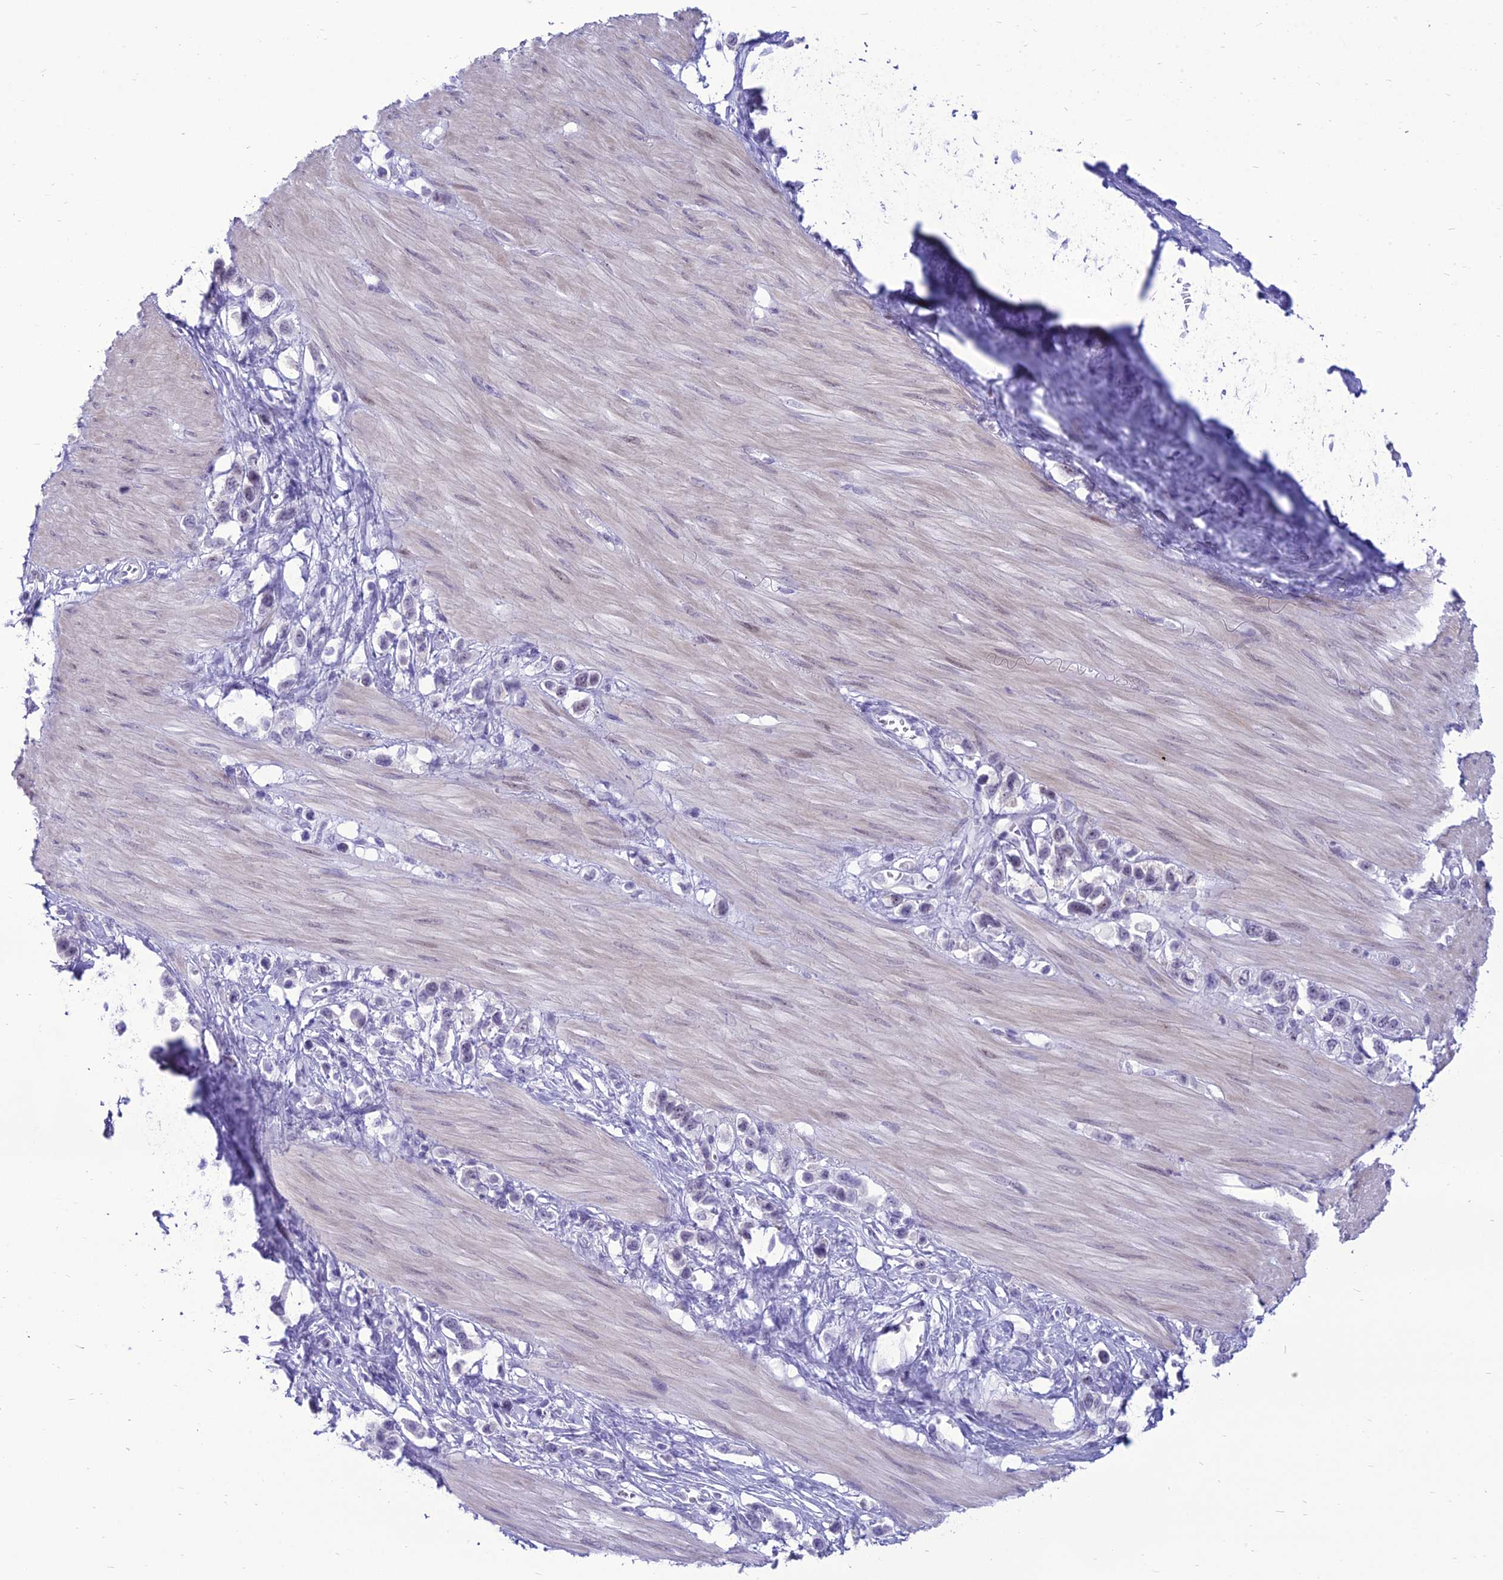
{"staining": {"intensity": "weak", "quantity": "<25%", "location": "nuclear"}, "tissue": "stomach cancer", "cell_type": "Tumor cells", "image_type": "cancer", "snomed": [{"axis": "morphology", "description": "Adenocarcinoma, NOS"}, {"axis": "topography", "description": "Stomach"}], "caption": "The image displays no significant staining in tumor cells of adenocarcinoma (stomach). (DAB IHC, high magnification).", "gene": "DHX40", "patient": {"sex": "female", "age": 65}}